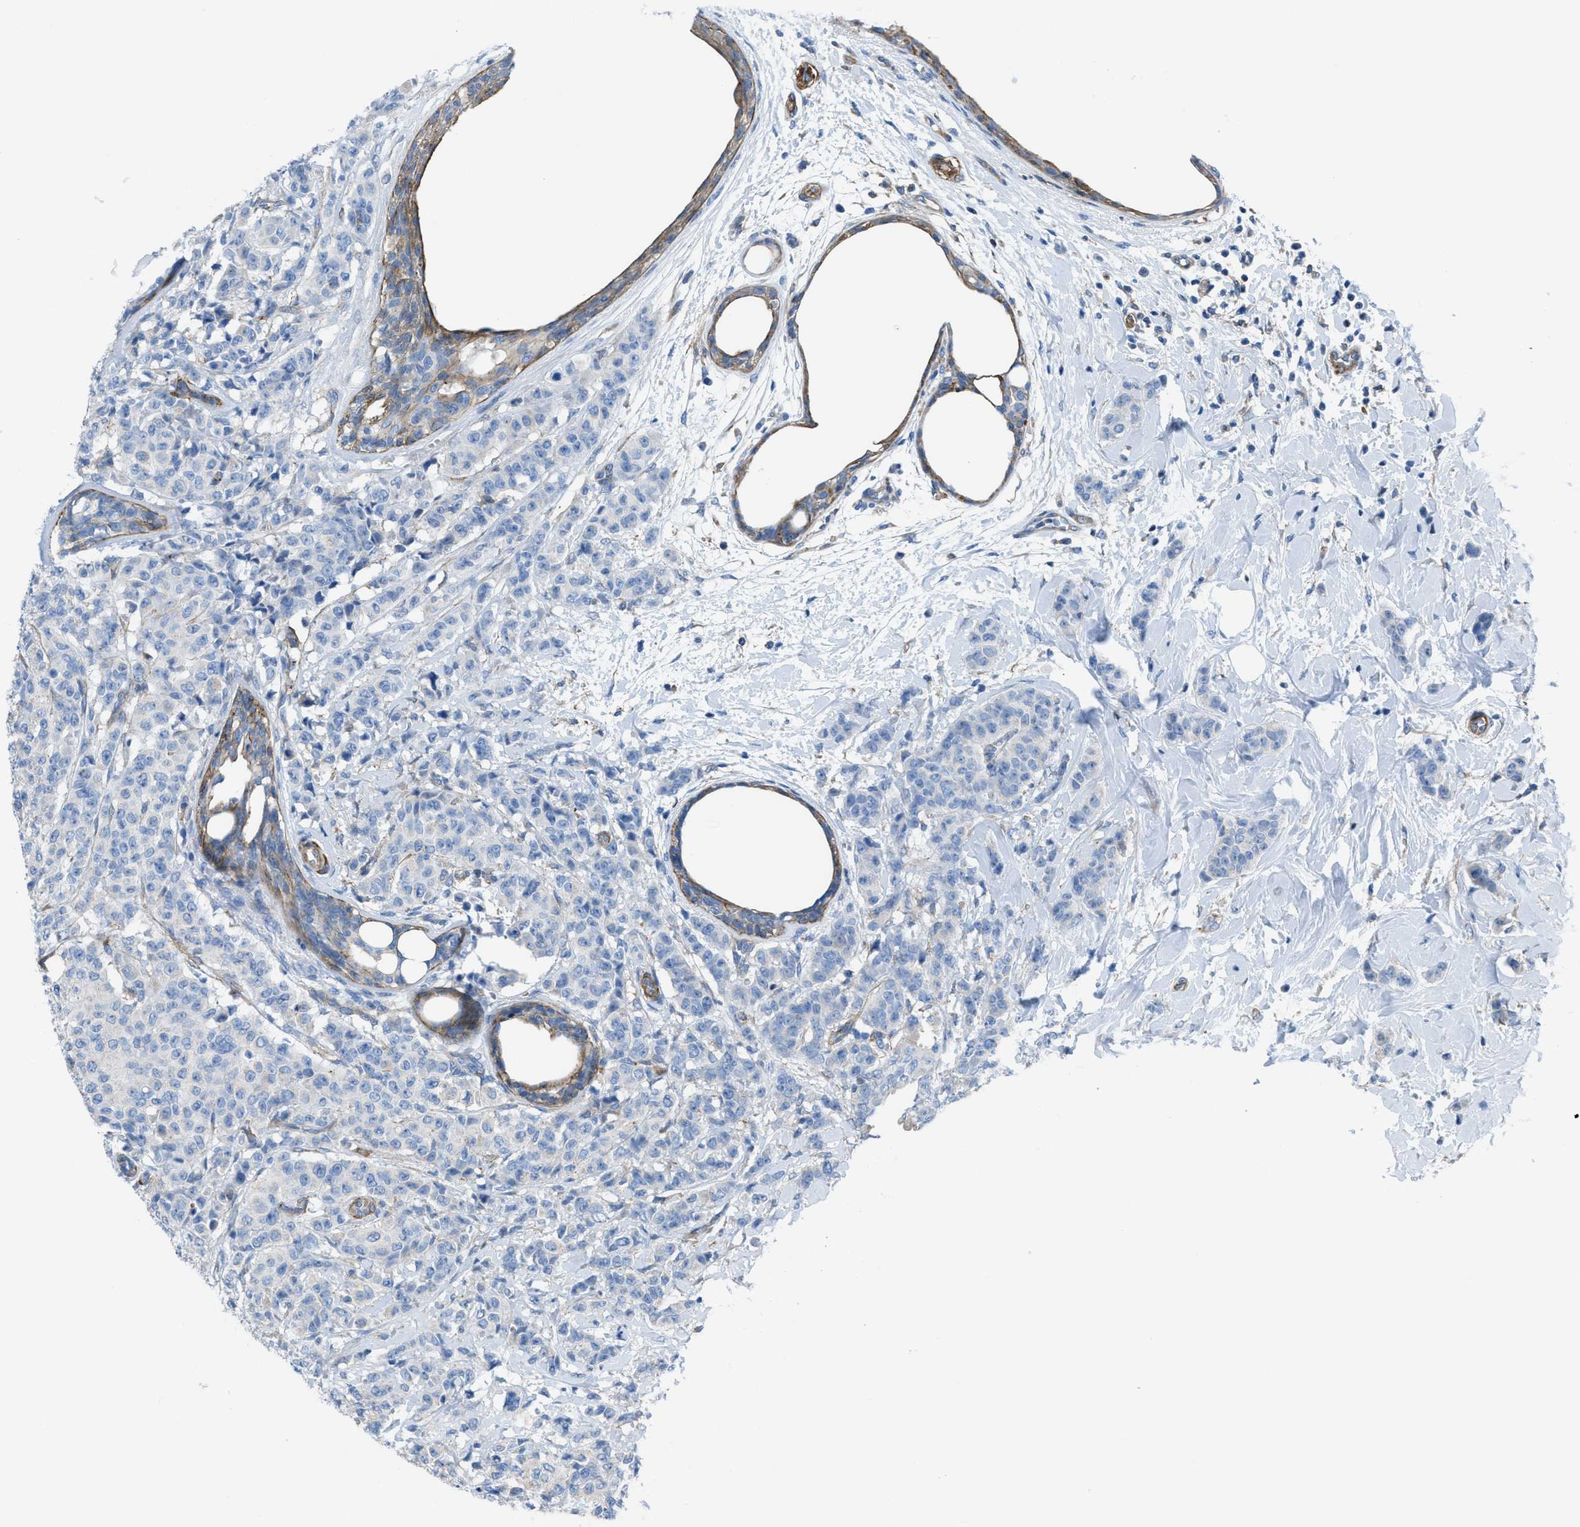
{"staining": {"intensity": "negative", "quantity": "none", "location": "none"}, "tissue": "breast cancer", "cell_type": "Tumor cells", "image_type": "cancer", "snomed": [{"axis": "morphology", "description": "Normal tissue, NOS"}, {"axis": "morphology", "description": "Duct carcinoma"}, {"axis": "topography", "description": "Breast"}], "caption": "IHC histopathology image of neoplastic tissue: infiltrating ductal carcinoma (breast) stained with DAB (3,3'-diaminobenzidine) displays no significant protein positivity in tumor cells.", "gene": "KCNH7", "patient": {"sex": "female", "age": 40}}